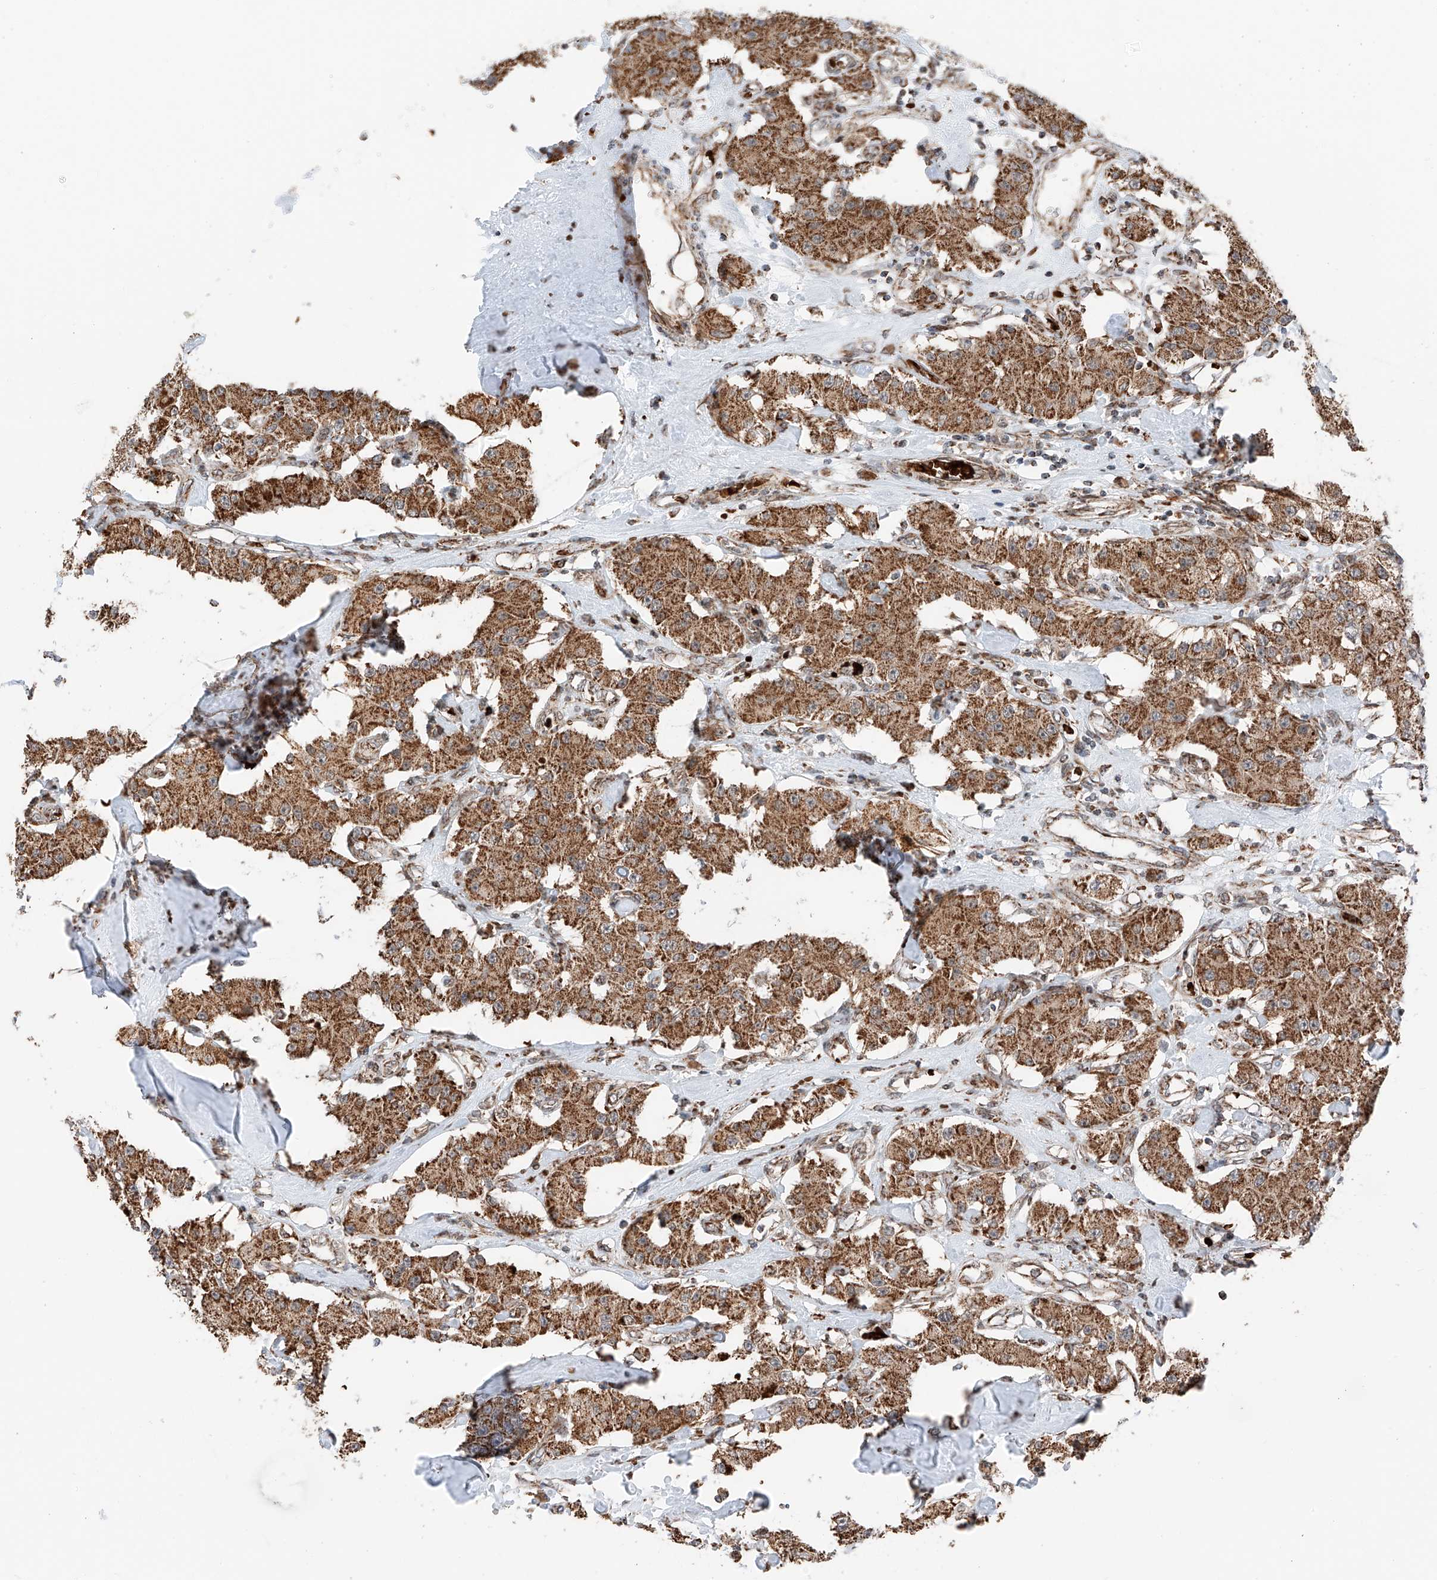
{"staining": {"intensity": "strong", "quantity": ">75%", "location": "cytoplasmic/membranous"}, "tissue": "carcinoid", "cell_type": "Tumor cells", "image_type": "cancer", "snomed": [{"axis": "morphology", "description": "Carcinoid, malignant, NOS"}, {"axis": "topography", "description": "Pancreas"}], "caption": "The immunohistochemical stain labels strong cytoplasmic/membranous expression in tumor cells of carcinoid tissue.", "gene": "ZSCAN29", "patient": {"sex": "male", "age": 41}}